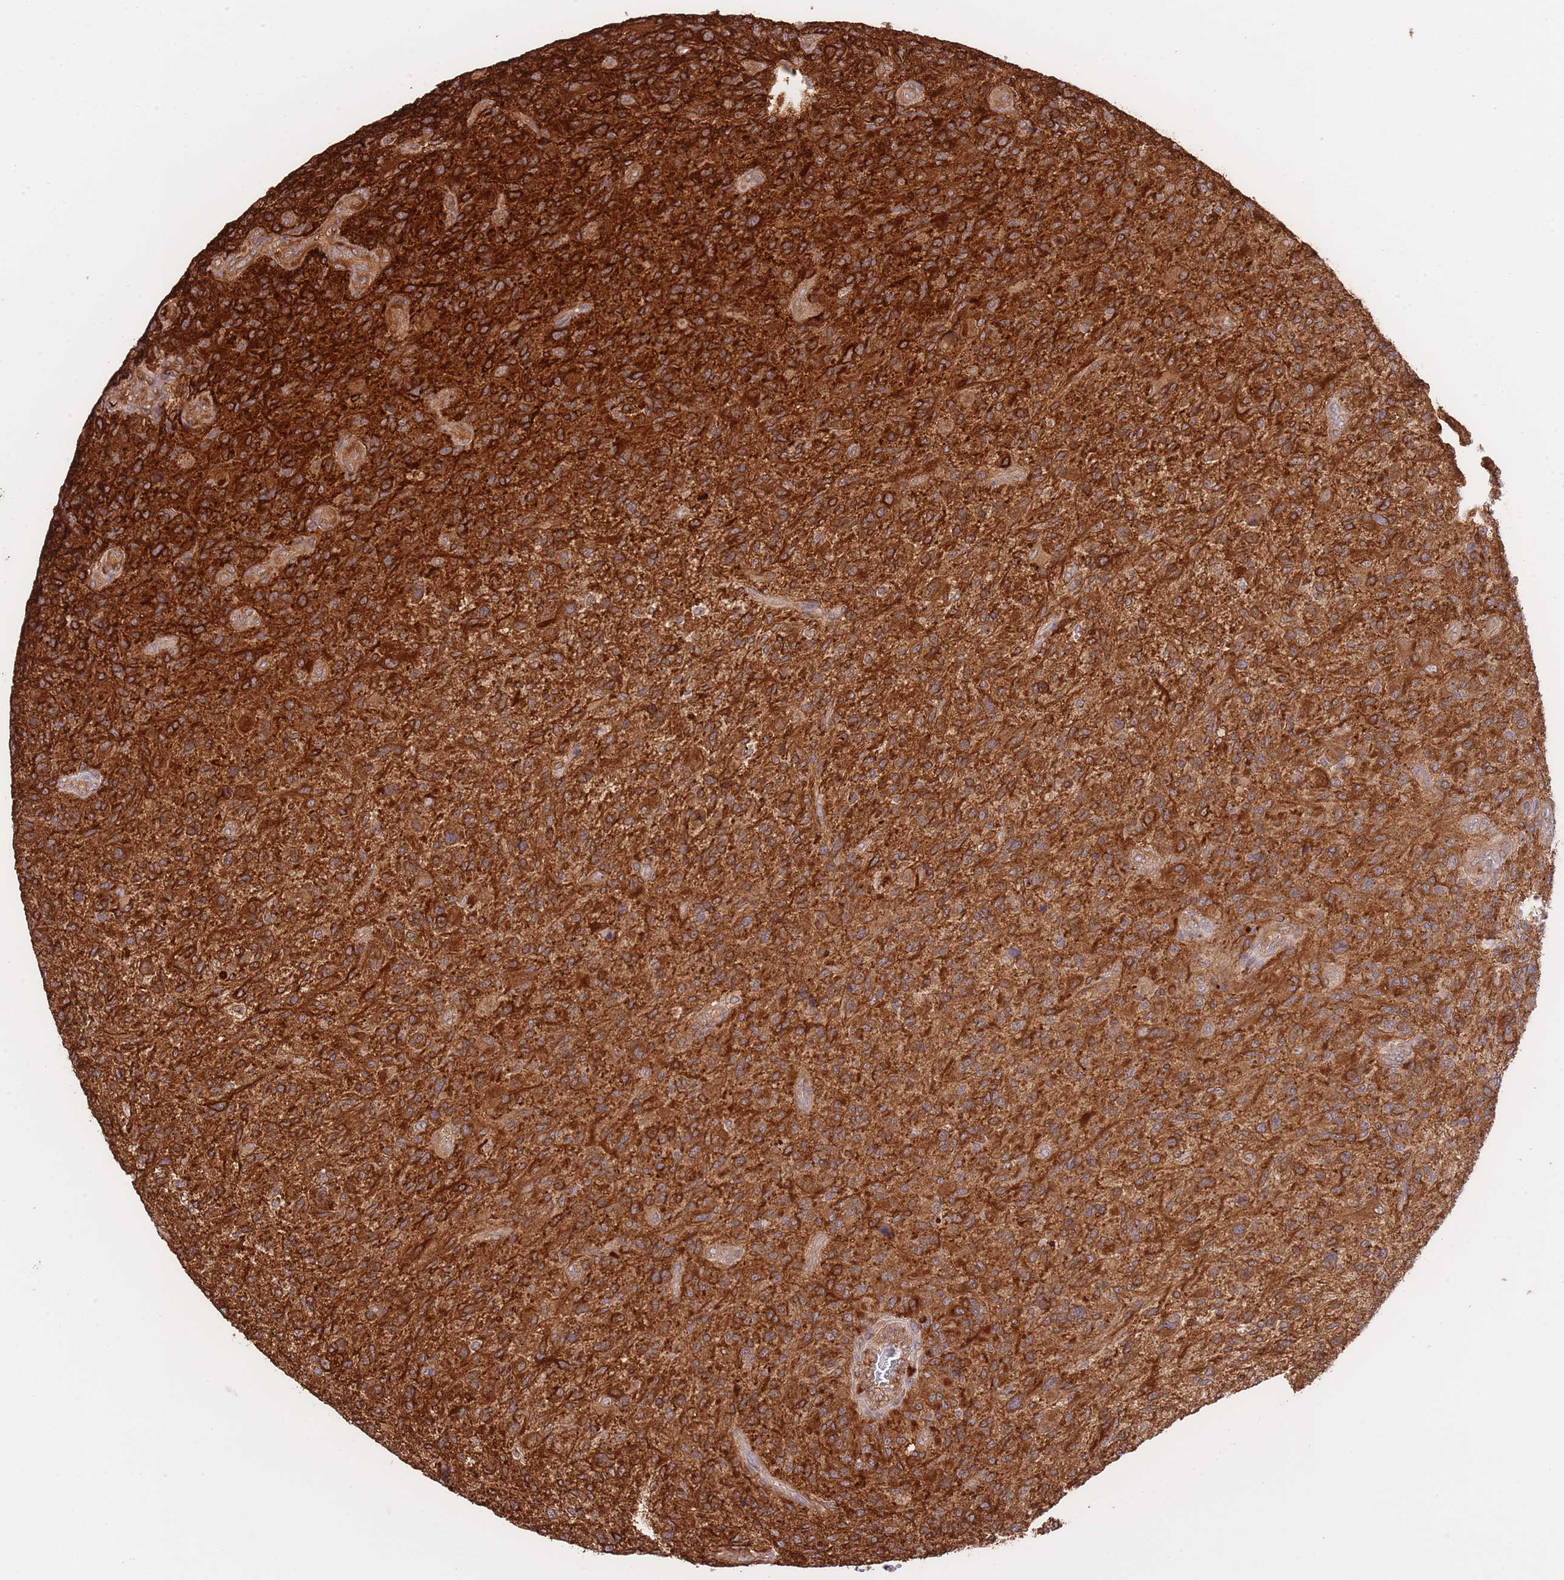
{"staining": {"intensity": "strong", "quantity": ">75%", "location": "cytoplasmic/membranous"}, "tissue": "glioma", "cell_type": "Tumor cells", "image_type": "cancer", "snomed": [{"axis": "morphology", "description": "Glioma, malignant, High grade"}, {"axis": "topography", "description": "Brain"}], "caption": "Immunohistochemical staining of human malignant high-grade glioma shows strong cytoplasmic/membranous protein expression in approximately >75% of tumor cells. Nuclei are stained in blue.", "gene": "EXOSC8", "patient": {"sex": "male", "age": 47}}